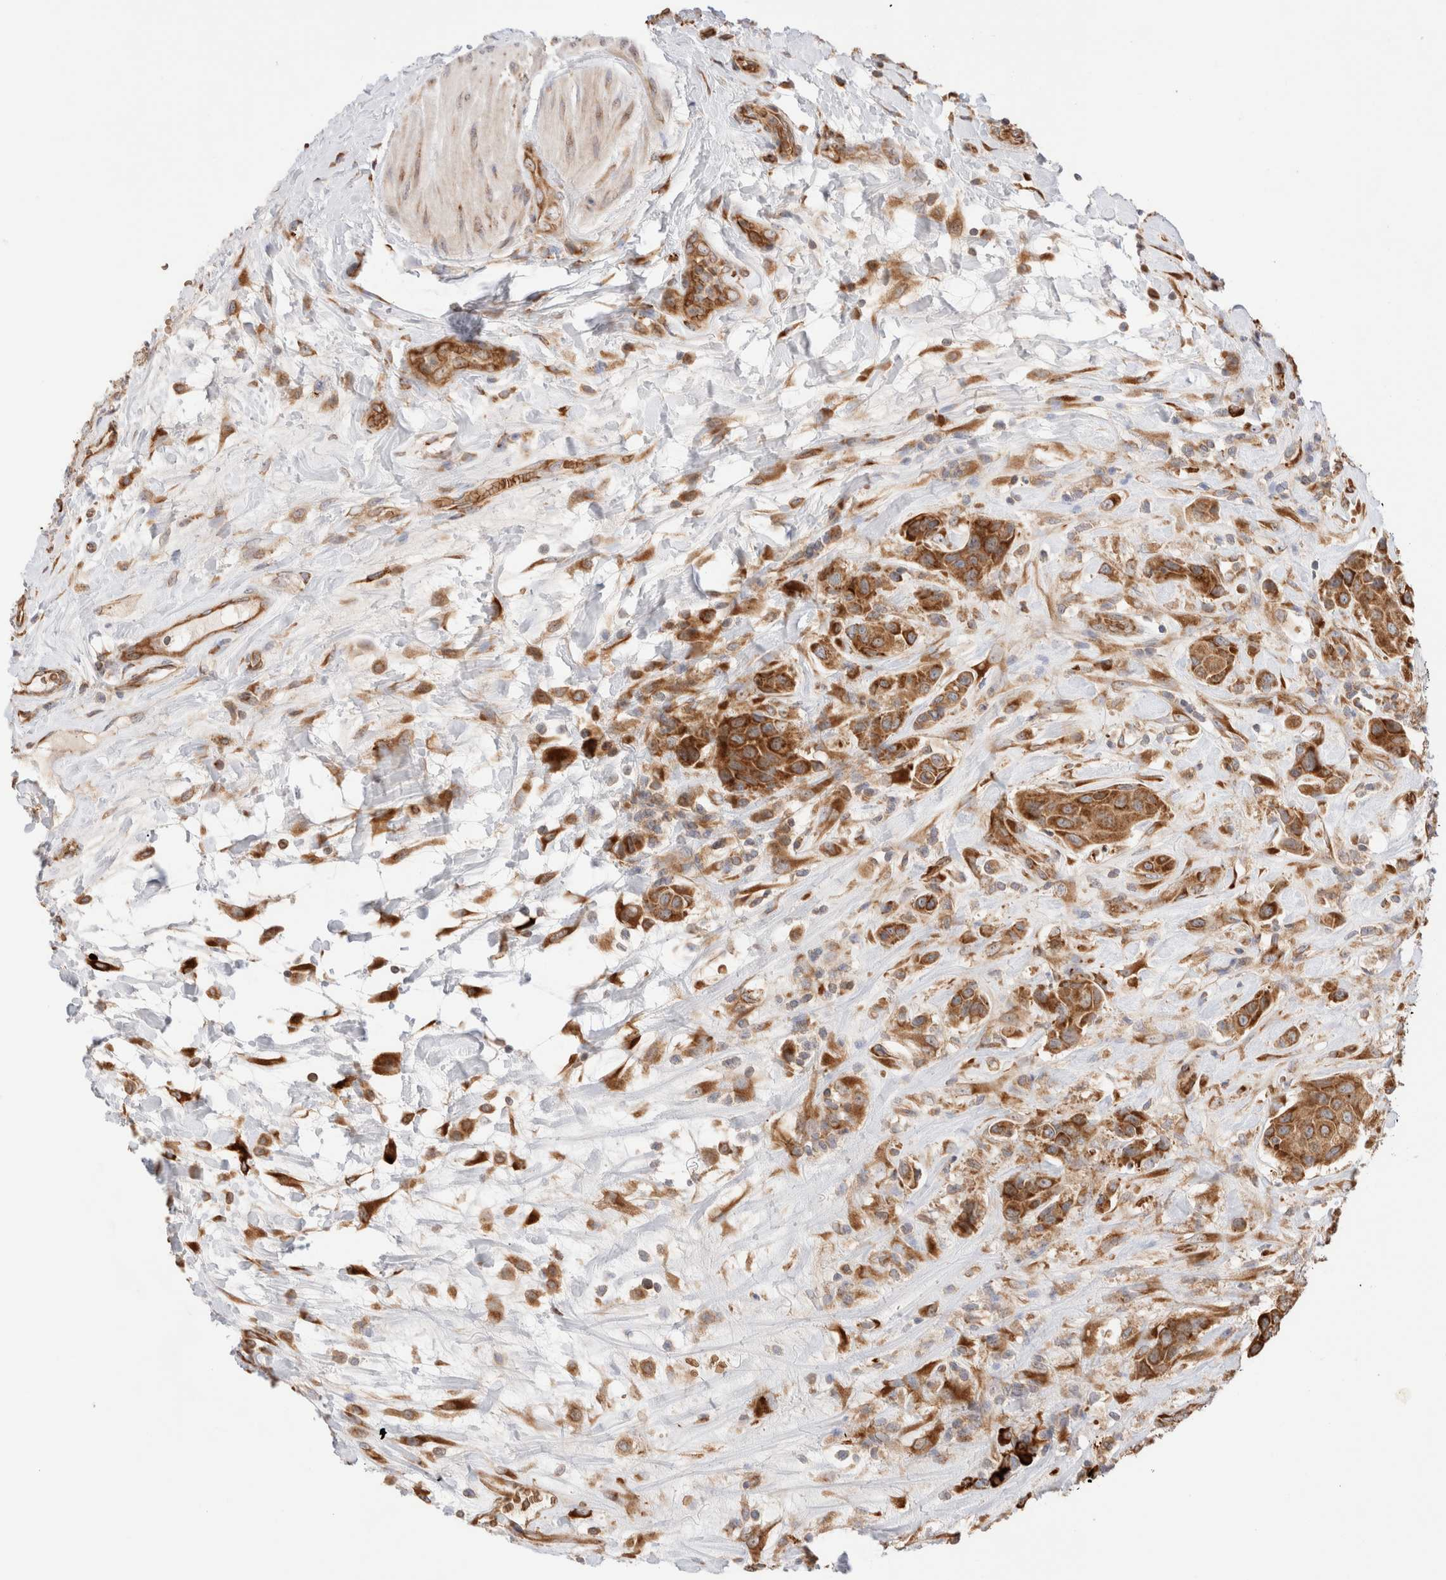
{"staining": {"intensity": "moderate", "quantity": ">75%", "location": "cytoplasmic/membranous"}, "tissue": "urothelial cancer", "cell_type": "Tumor cells", "image_type": "cancer", "snomed": [{"axis": "morphology", "description": "Urothelial carcinoma, High grade"}, {"axis": "topography", "description": "Urinary bladder"}], "caption": "An immunohistochemistry photomicrograph of neoplastic tissue is shown. Protein staining in brown shows moderate cytoplasmic/membranous positivity in urothelial carcinoma (high-grade) within tumor cells. (Stains: DAB in brown, nuclei in blue, Microscopy: brightfield microscopy at high magnification).", "gene": "UTS2B", "patient": {"sex": "male", "age": 50}}